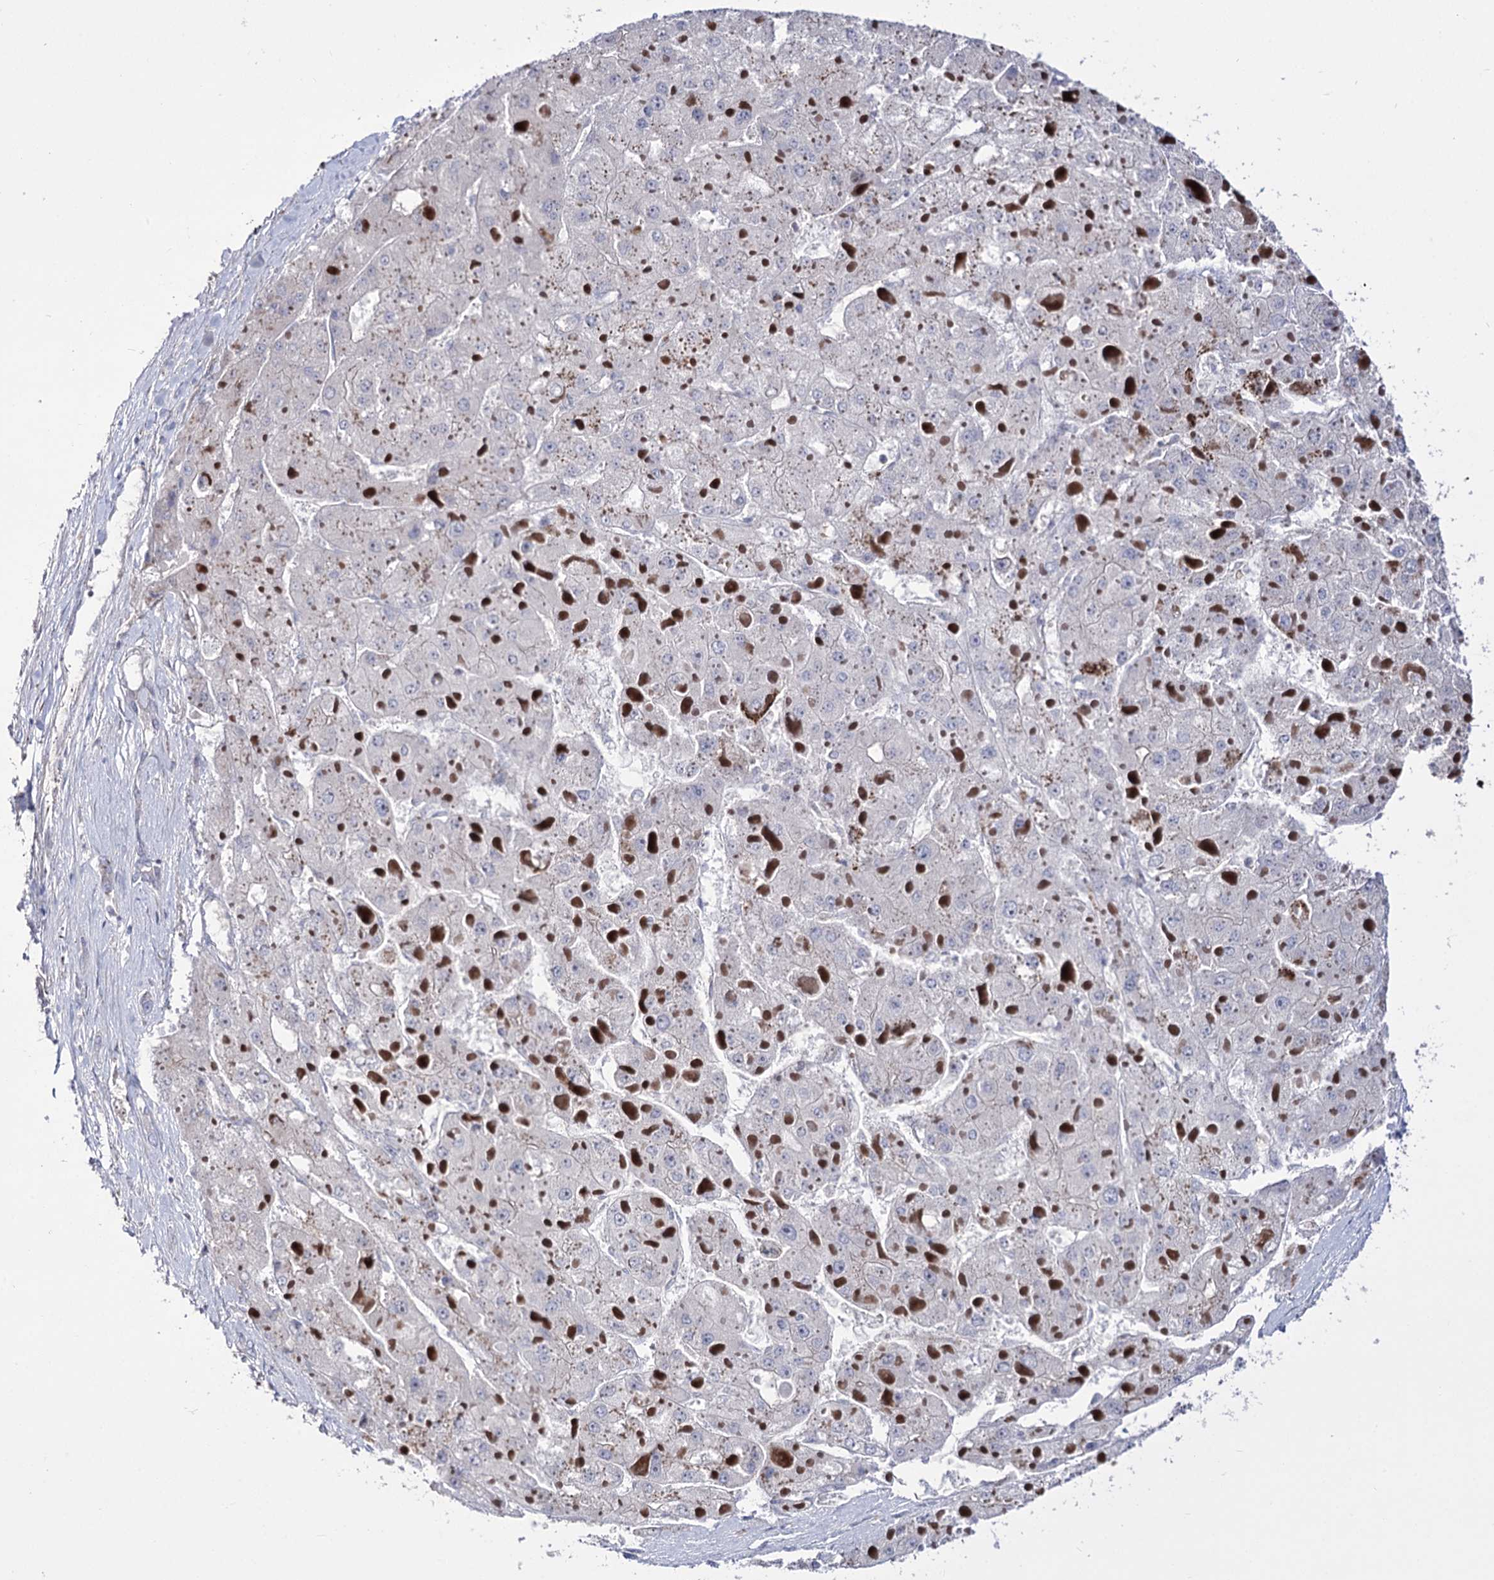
{"staining": {"intensity": "negative", "quantity": "none", "location": "none"}, "tissue": "liver cancer", "cell_type": "Tumor cells", "image_type": "cancer", "snomed": [{"axis": "morphology", "description": "Carcinoma, Hepatocellular, NOS"}, {"axis": "topography", "description": "Liver"}], "caption": "A high-resolution photomicrograph shows immunohistochemistry staining of liver cancer (hepatocellular carcinoma), which displays no significant expression in tumor cells.", "gene": "OSBPL5", "patient": {"sex": "female", "age": 73}}